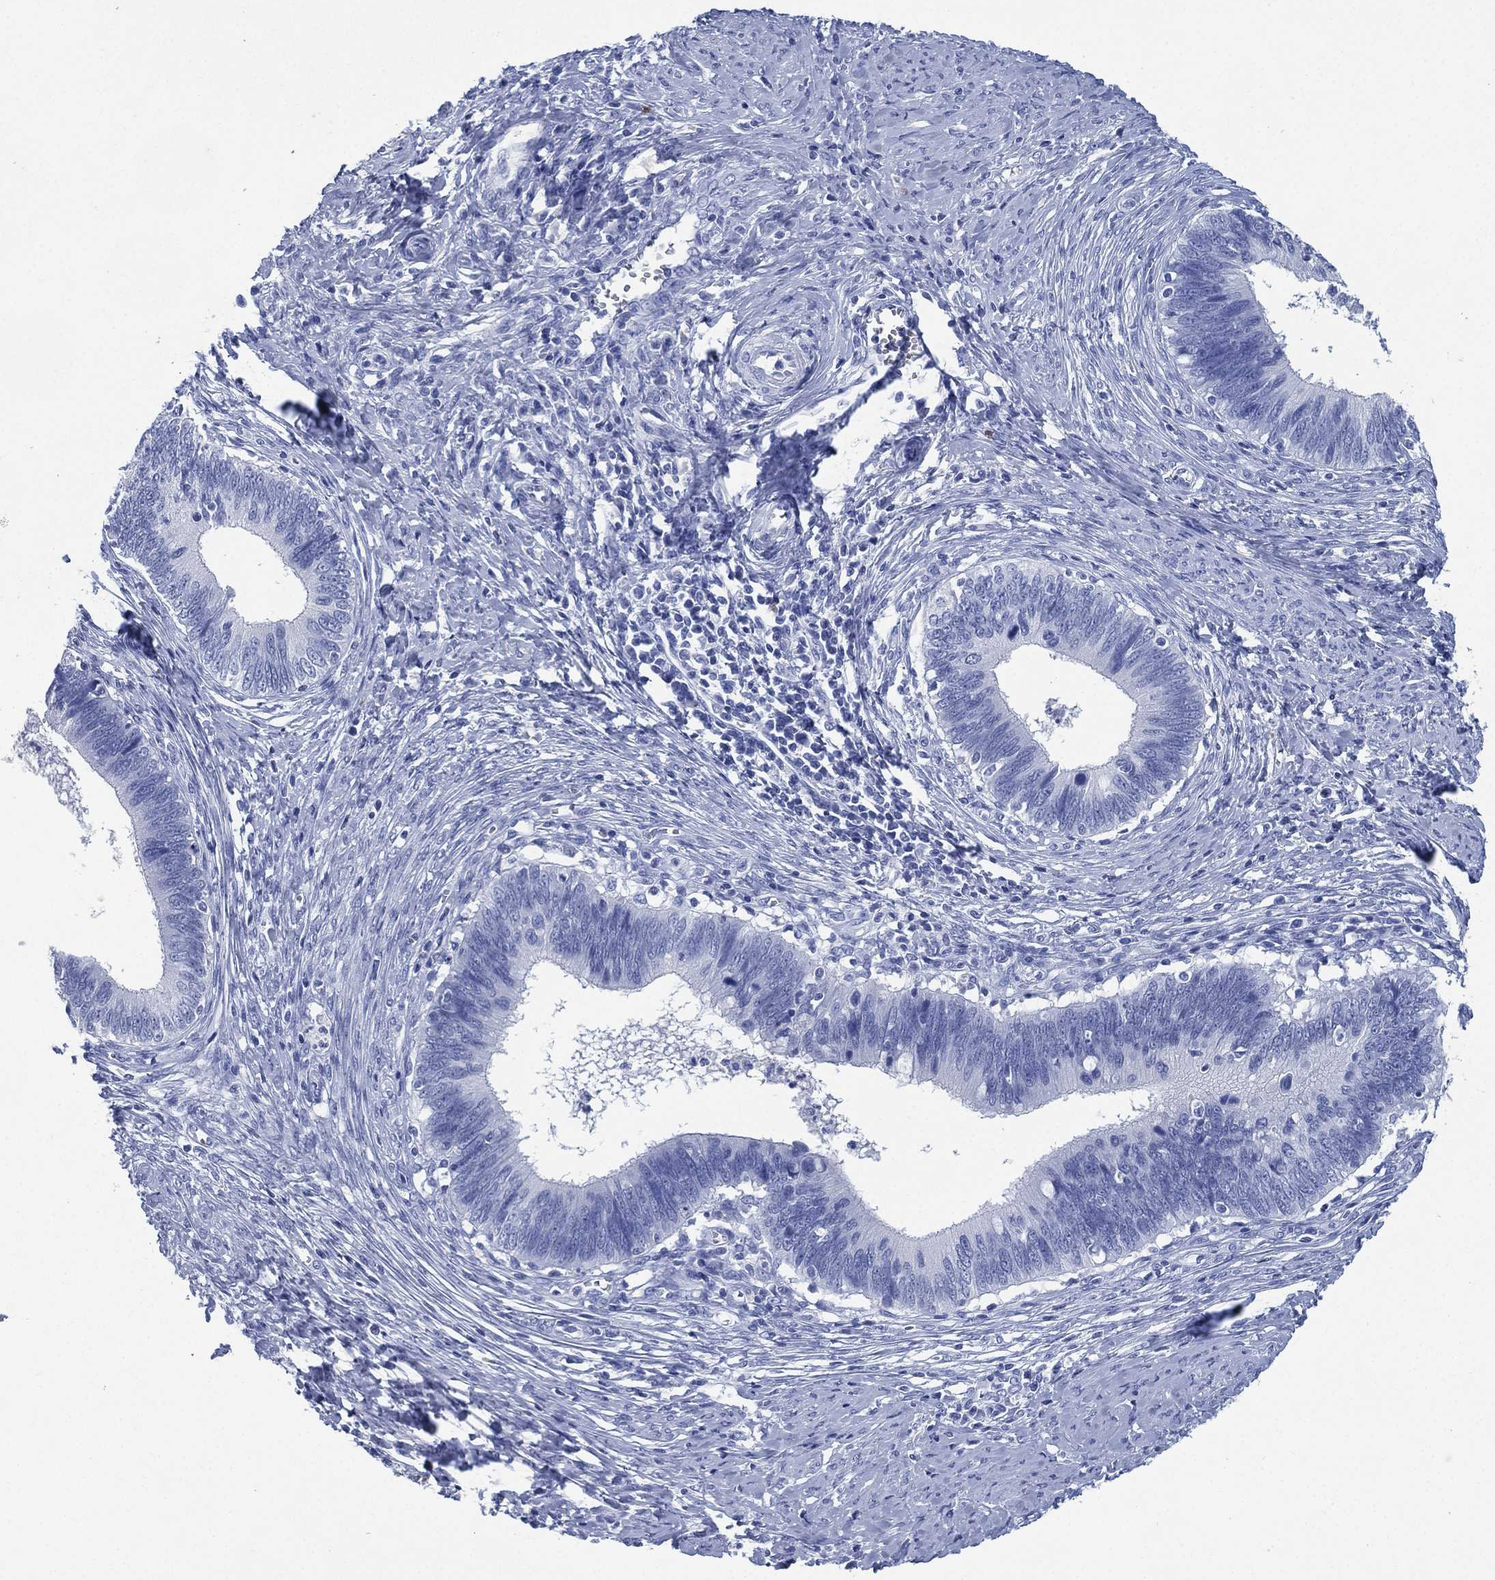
{"staining": {"intensity": "negative", "quantity": "none", "location": "none"}, "tissue": "cervical cancer", "cell_type": "Tumor cells", "image_type": "cancer", "snomed": [{"axis": "morphology", "description": "Adenocarcinoma, NOS"}, {"axis": "topography", "description": "Cervix"}], "caption": "Tumor cells show no significant positivity in cervical cancer (adenocarcinoma).", "gene": "SIGLECL1", "patient": {"sex": "female", "age": 42}}